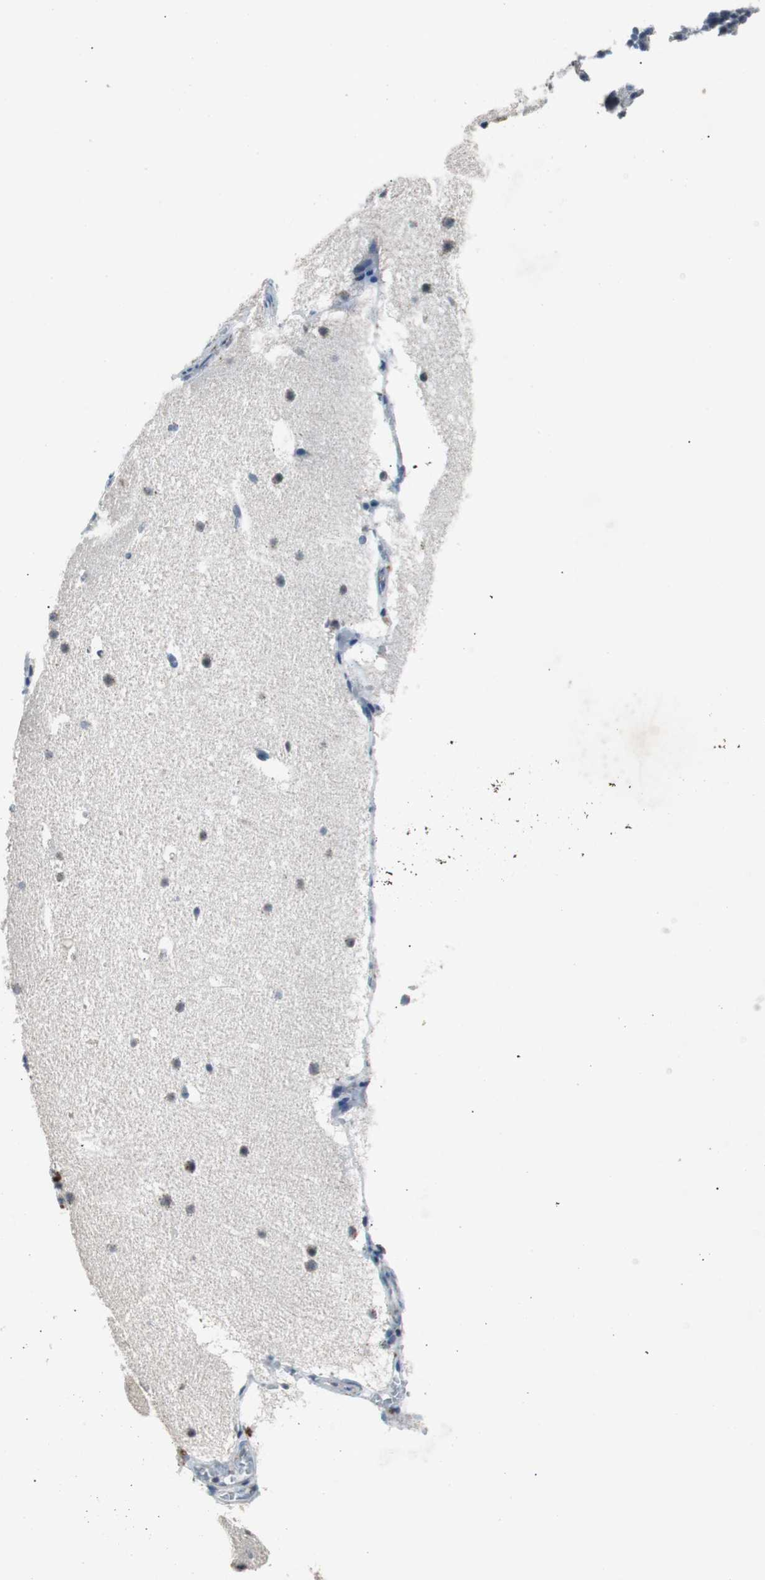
{"staining": {"intensity": "moderate", "quantity": "<25%", "location": "cytoplasmic/membranous"}, "tissue": "cerebellum", "cell_type": "Cells in granular layer", "image_type": "normal", "snomed": [{"axis": "morphology", "description": "Normal tissue, NOS"}, {"axis": "topography", "description": "Cerebellum"}], "caption": "IHC of benign human cerebellum demonstrates low levels of moderate cytoplasmic/membranous positivity in approximately <25% of cells in granular layer.", "gene": "PITRM1", "patient": {"sex": "male", "age": 45}}